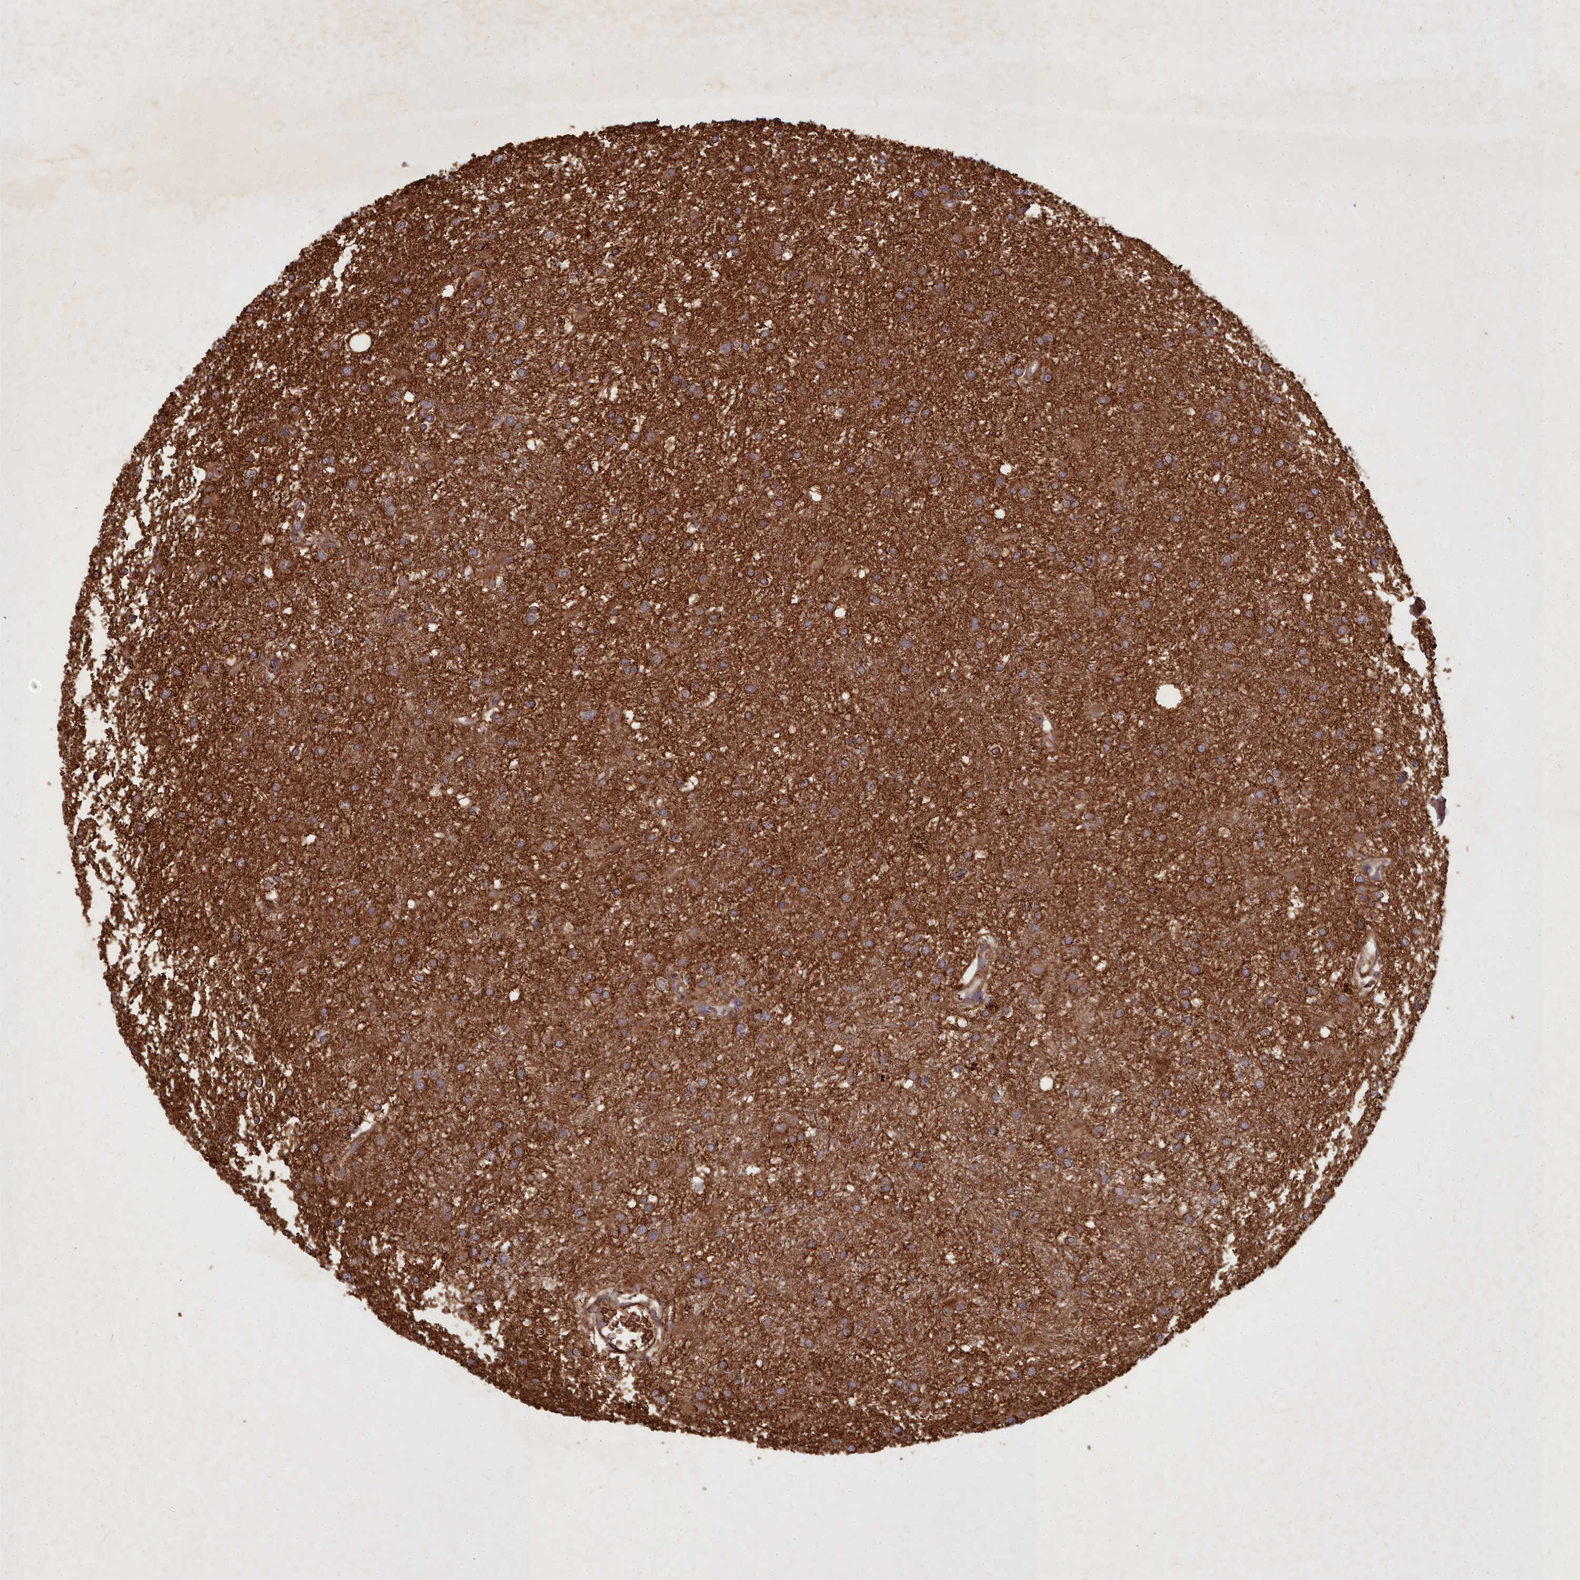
{"staining": {"intensity": "strong", "quantity": ">75%", "location": "cytoplasmic/membranous"}, "tissue": "glioma", "cell_type": "Tumor cells", "image_type": "cancer", "snomed": [{"axis": "morphology", "description": "Glioma, malignant, High grade"}, {"axis": "topography", "description": "Brain"}], "caption": "Brown immunohistochemical staining in malignant glioma (high-grade) displays strong cytoplasmic/membranous positivity in approximately >75% of tumor cells. The staining was performed using DAB (3,3'-diaminobenzidine) to visualize the protein expression in brown, while the nuclei were stained in blue with hematoxylin (Magnification: 20x).", "gene": "COX11", "patient": {"sex": "female", "age": 50}}